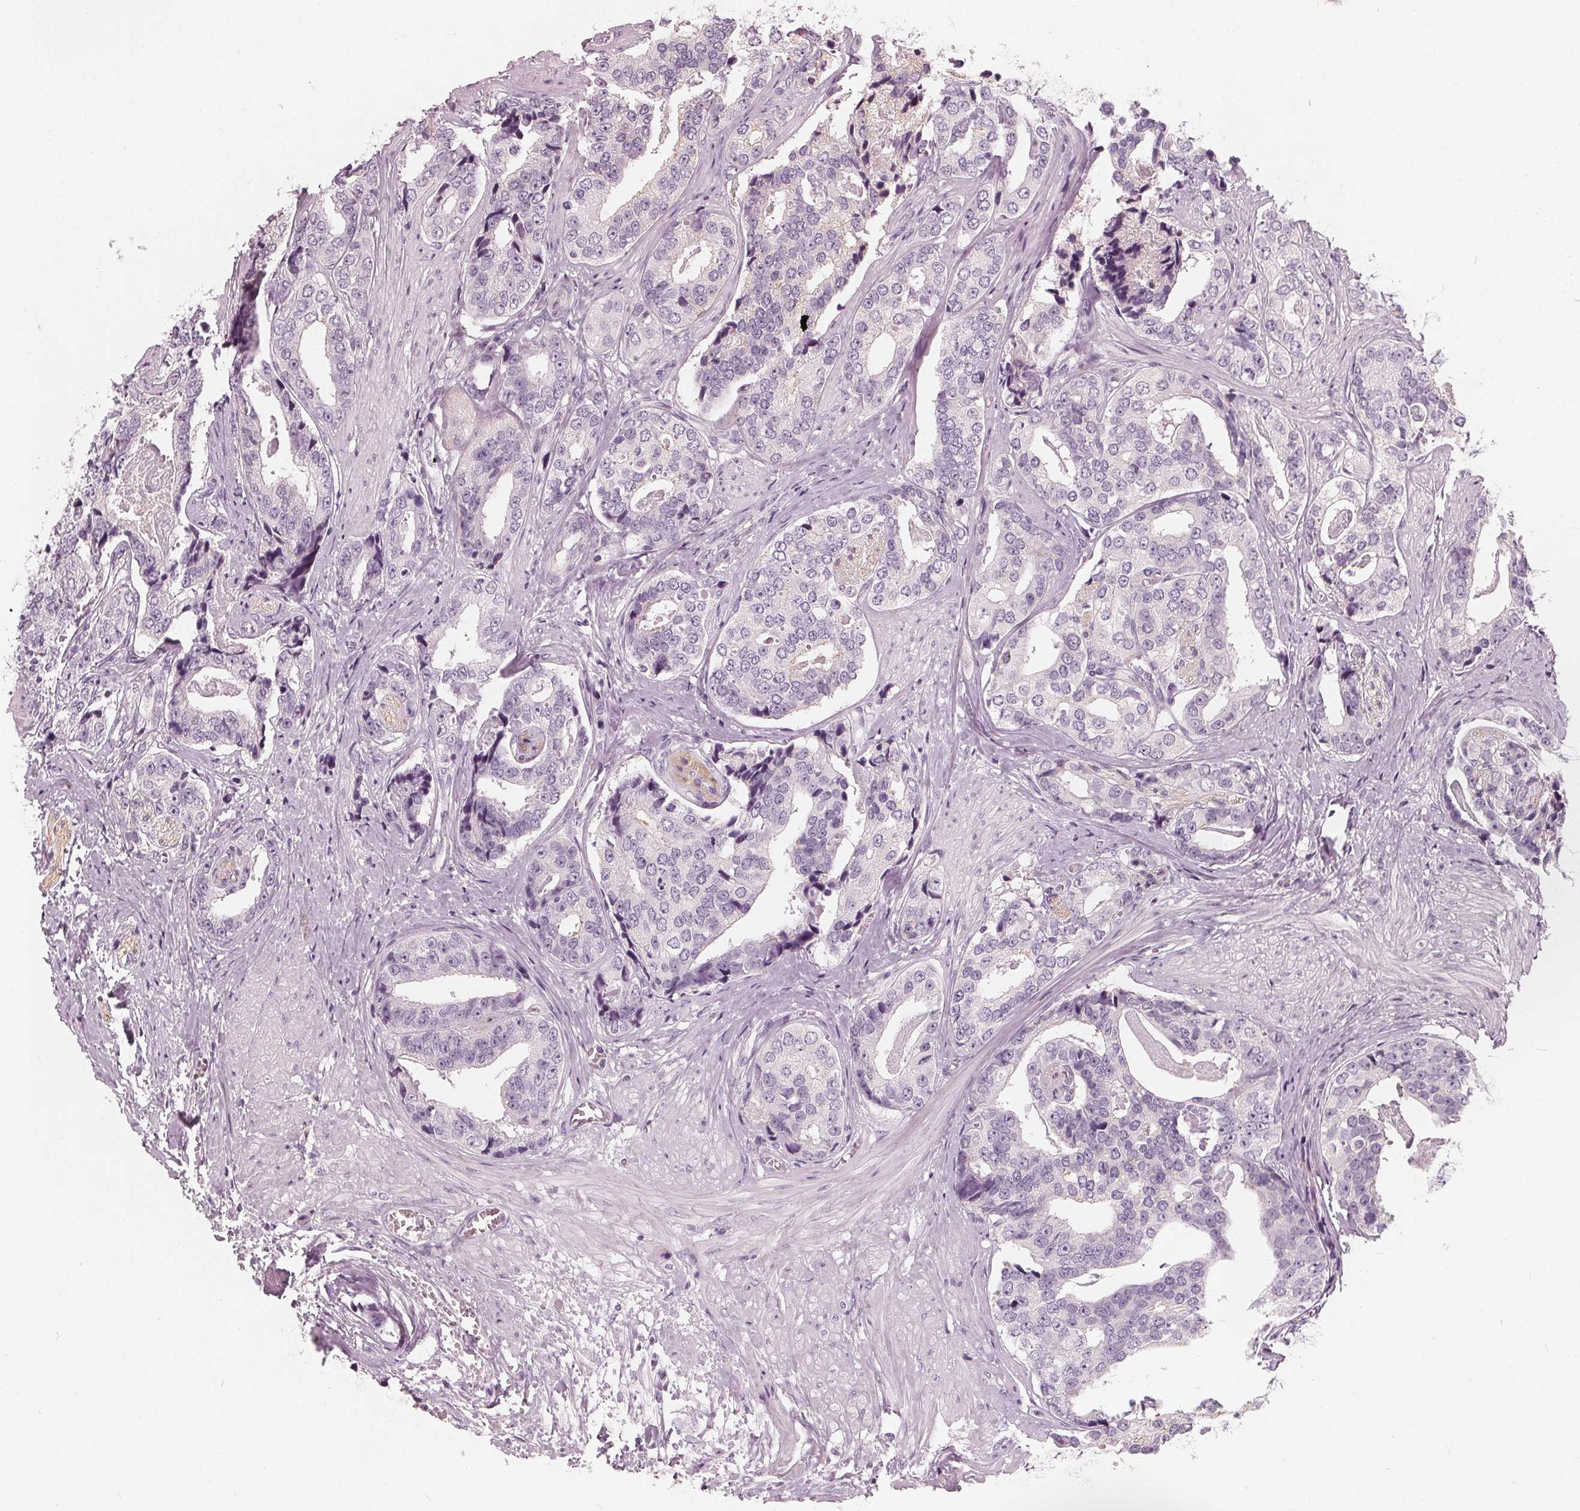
{"staining": {"intensity": "negative", "quantity": "none", "location": "none"}, "tissue": "prostate cancer", "cell_type": "Tumor cells", "image_type": "cancer", "snomed": [{"axis": "morphology", "description": "Adenocarcinoma, High grade"}, {"axis": "topography", "description": "Prostate"}], "caption": "Image shows no protein expression in tumor cells of high-grade adenocarcinoma (prostate) tissue.", "gene": "SAT2", "patient": {"sex": "male", "age": 71}}